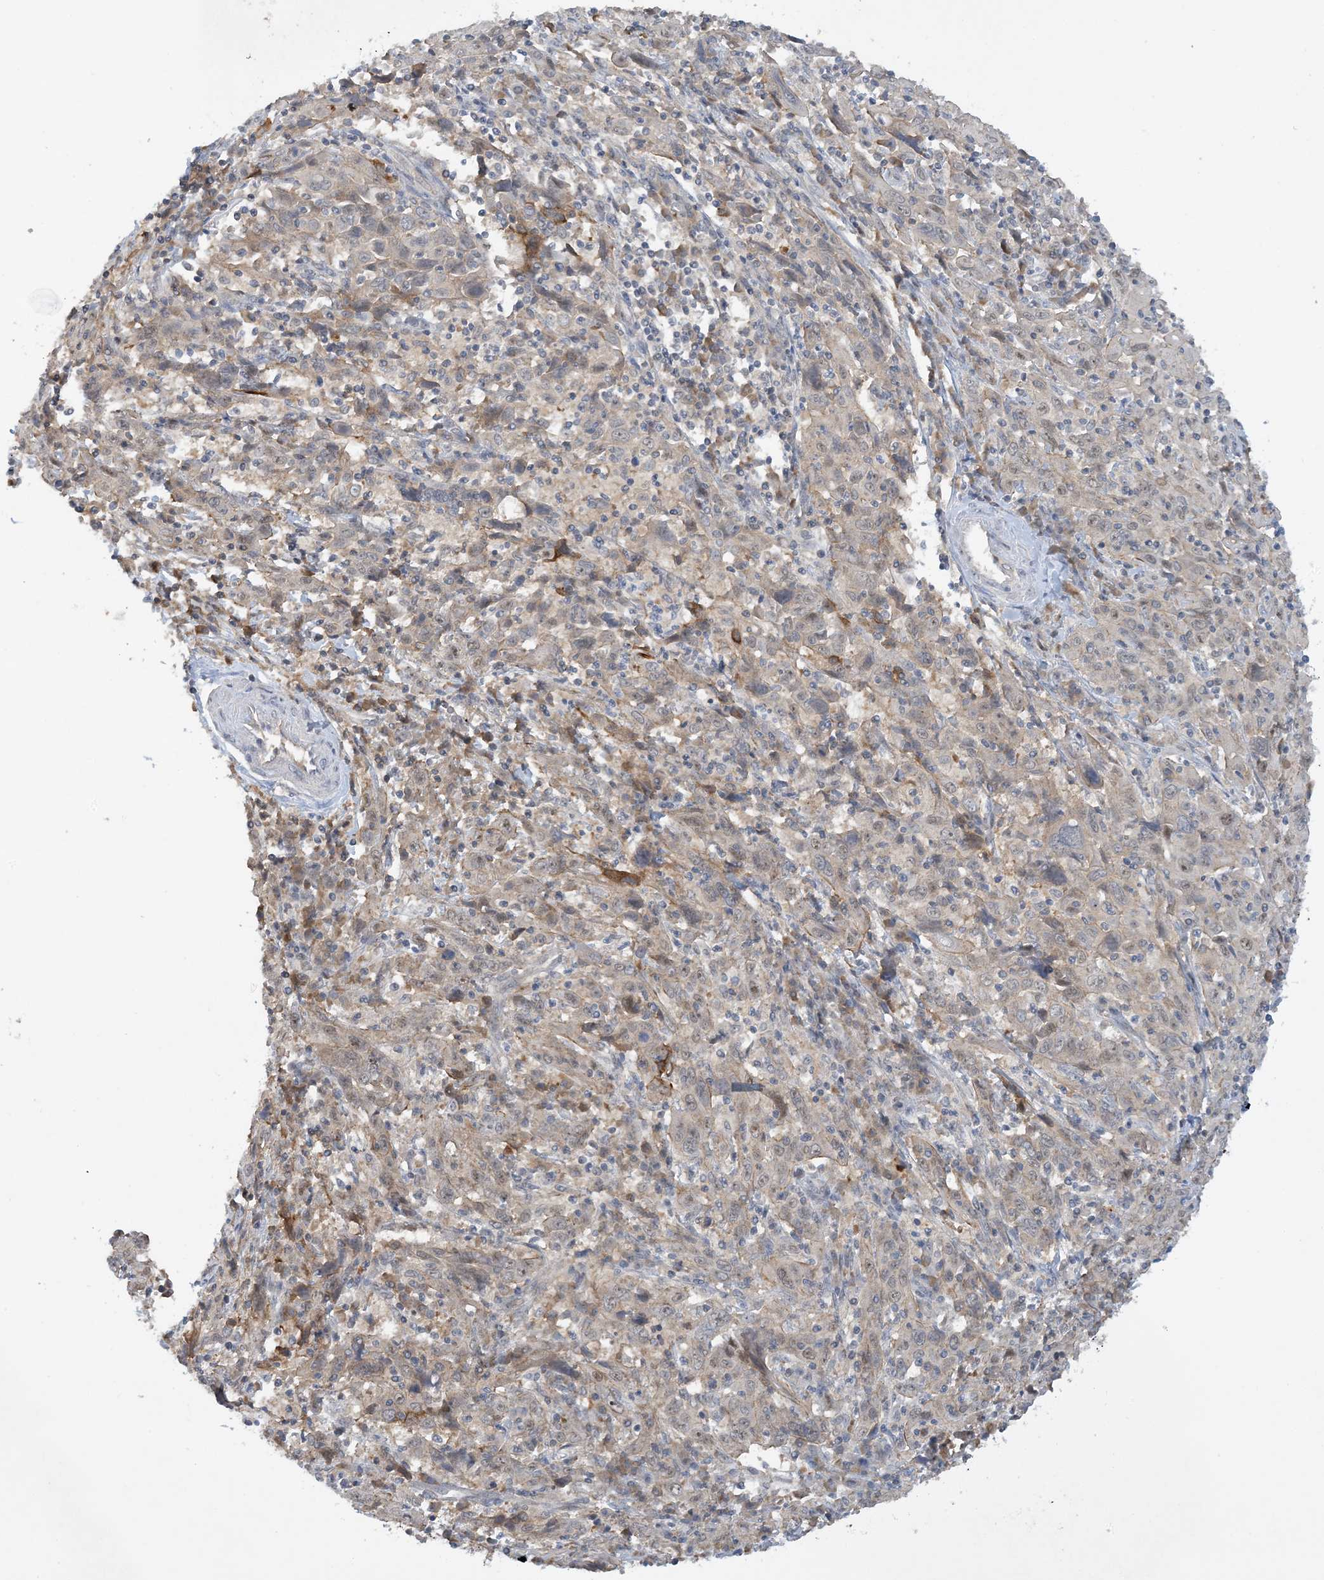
{"staining": {"intensity": "moderate", "quantity": "<25%", "location": "cytoplasmic/membranous"}, "tissue": "cervical cancer", "cell_type": "Tumor cells", "image_type": "cancer", "snomed": [{"axis": "morphology", "description": "Squamous cell carcinoma, NOS"}, {"axis": "topography", "description": "Cervix"}], "caption": "Squamous cell carcinoma (cervical) tissue exhibits moderate cytoplasmic/membranous expression in about <25% of tumor cells", "gene": "UBE2E1", "patient": {"sex": "female", "age": 46}}